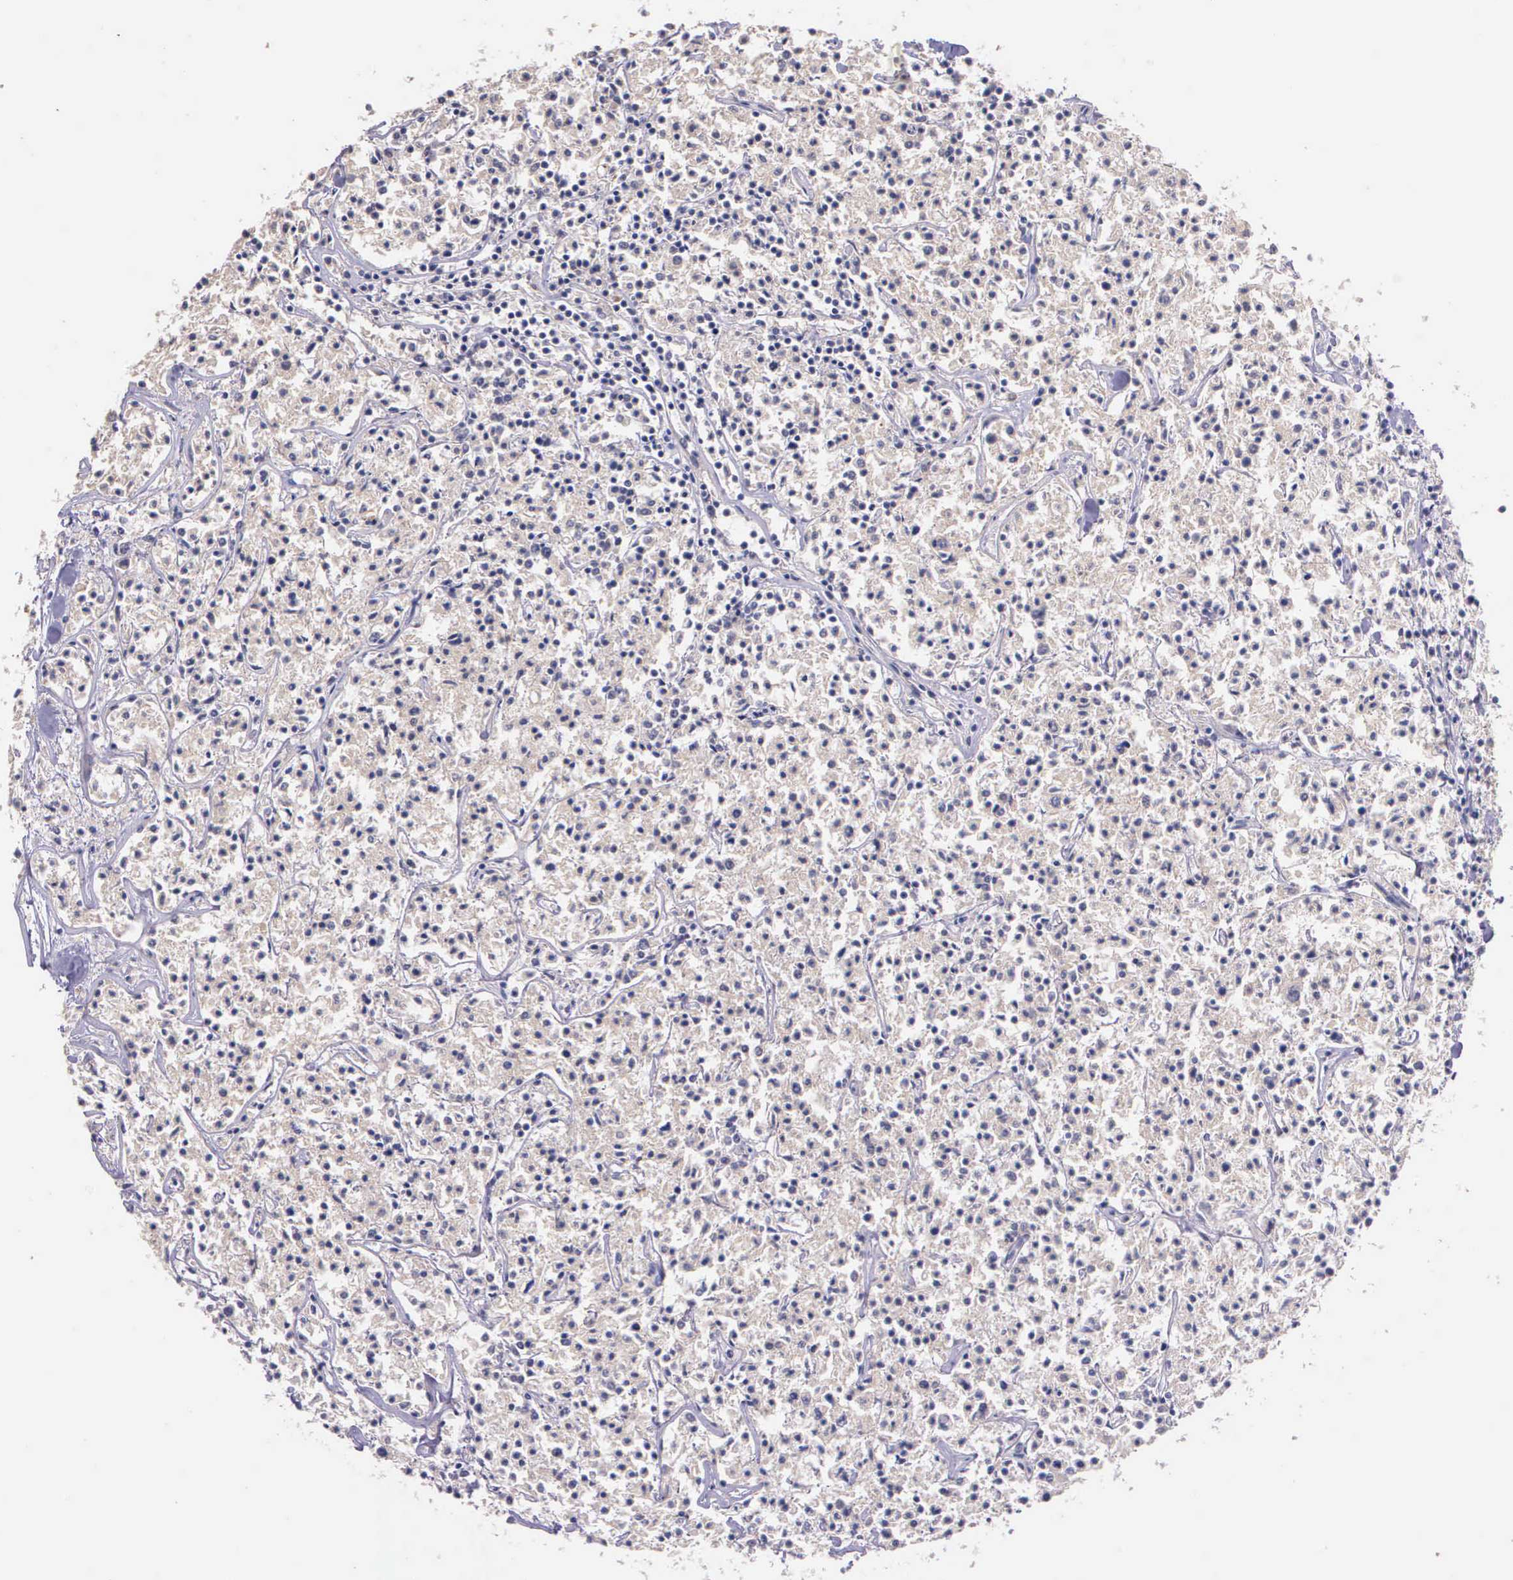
{"staining": {"intensity": "negative", "quantity": "none", "location": "none"}, "tissue": "lymphoma", "cell_type": "Tumor cells", "image_type": "cancer", "snomed": [{"axis": "morphology", "description": "Malignant lymphoma, non-Hodgkin's type, Low grade"}, {"axis": "topography", "description": "Small intestine"}], "caption": "A high-resolution histopathology image shows immunohistochemistry (IHC) staining of low-grade malignant lymphoma, non-Hodgkin's type, which exhibits no significant staining in tumor cells.", "gene": "IGBP1", "patient": {"sex": "female", "age": 59}}